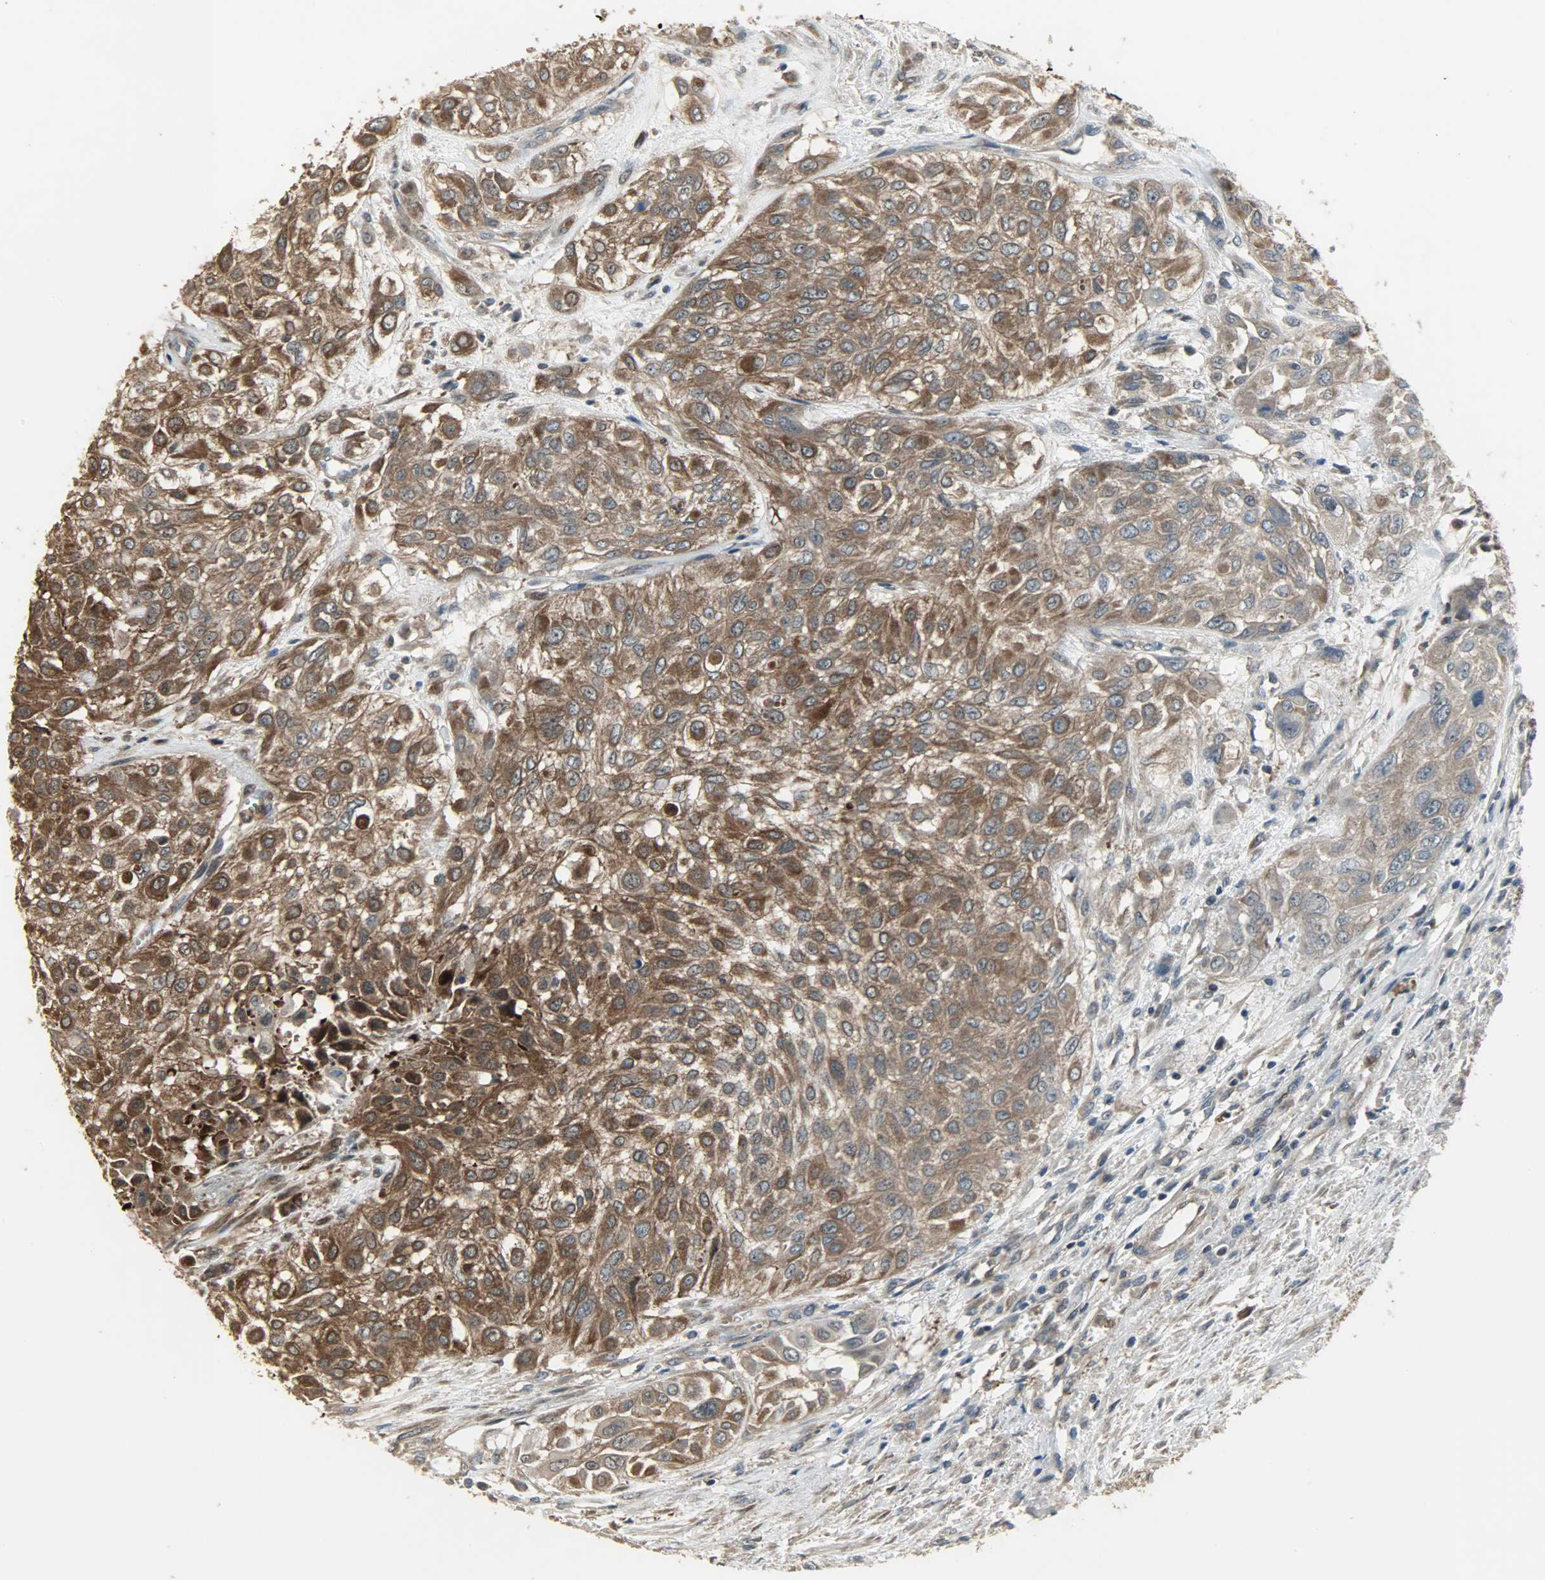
{"staining": {"intensity": "strong", "quantity": ">75%", "location": "cytoplasmic/membranous,nuclear"}, "tissue": "urothelial cancer", "cell_type": "Tumor cells", "image_type": "cancer", "snomed": [{"axis": "morphology", "description": "Urothelial carcinoma, High grade"}, {"axis": "topography", "description": "Urinary bladder"}], "caption": "Immunohistochemical staining of human urothelial cancer demonstrates high levels of strong cytoplasmic/membranous and nuclear positivity in about >75% of tumor cells.", "gene": "AMT", "patient": {"sex": "male", "age": 57}}